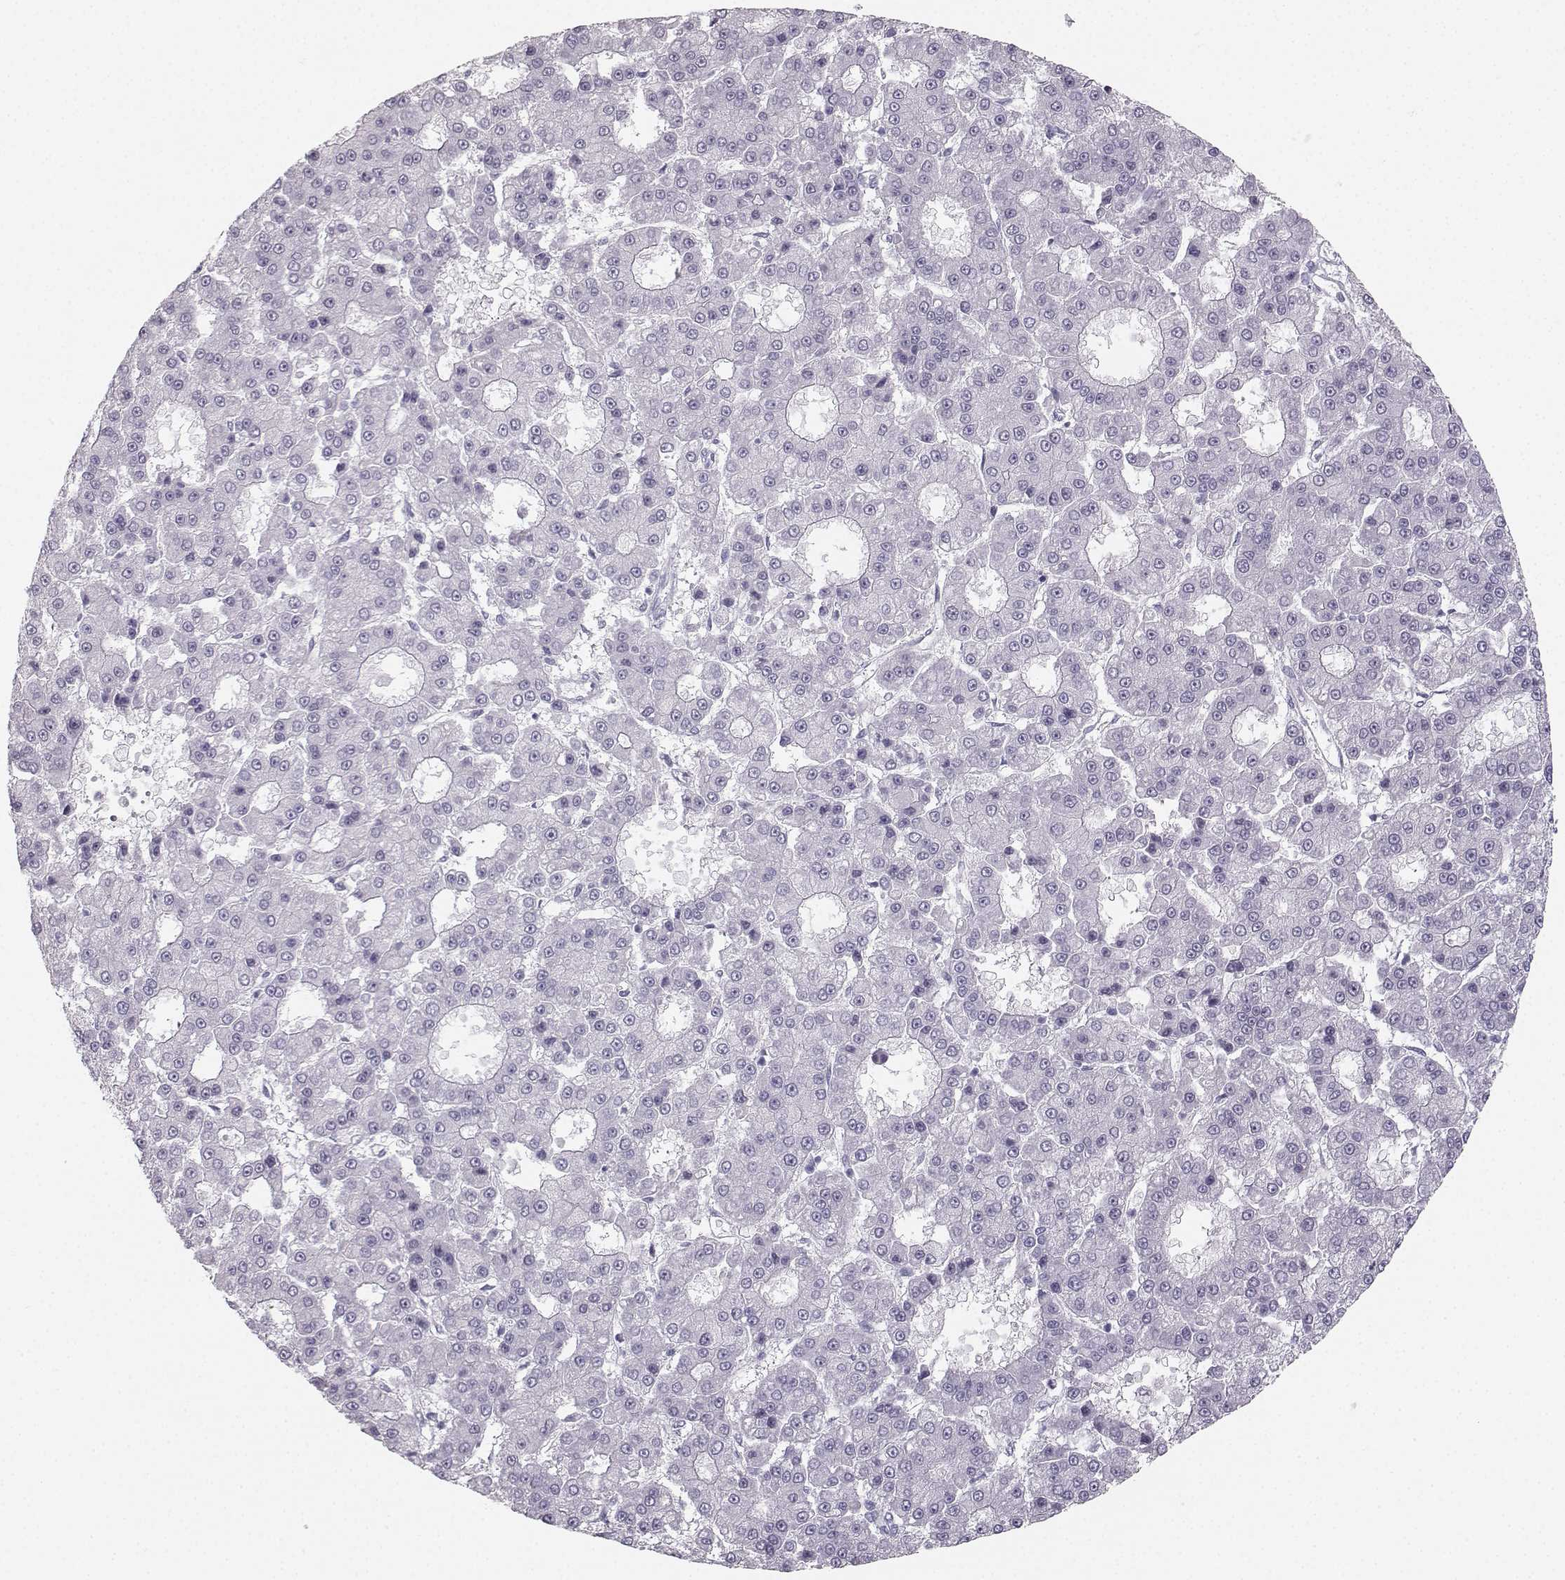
{"staining": {"intensity": "negative", "quantity": "none", "location": "none"}, "tissue": "liver cancer", "cell_type": "Tumor cells", "image_type": "cancer", "snomed": [{"axis": "morphology", "description": "Carcinoma, Hepatocellular, NOS"}, {"axis": "topography", "description": "Liver"}], "caption": "Liver cancer (hepatocellular carcinoma) was stained to show a protein in brown. There is no significant expression in tumor cells.", "gene": "CASR", "patient": {"sex": "male", "age": 70}}